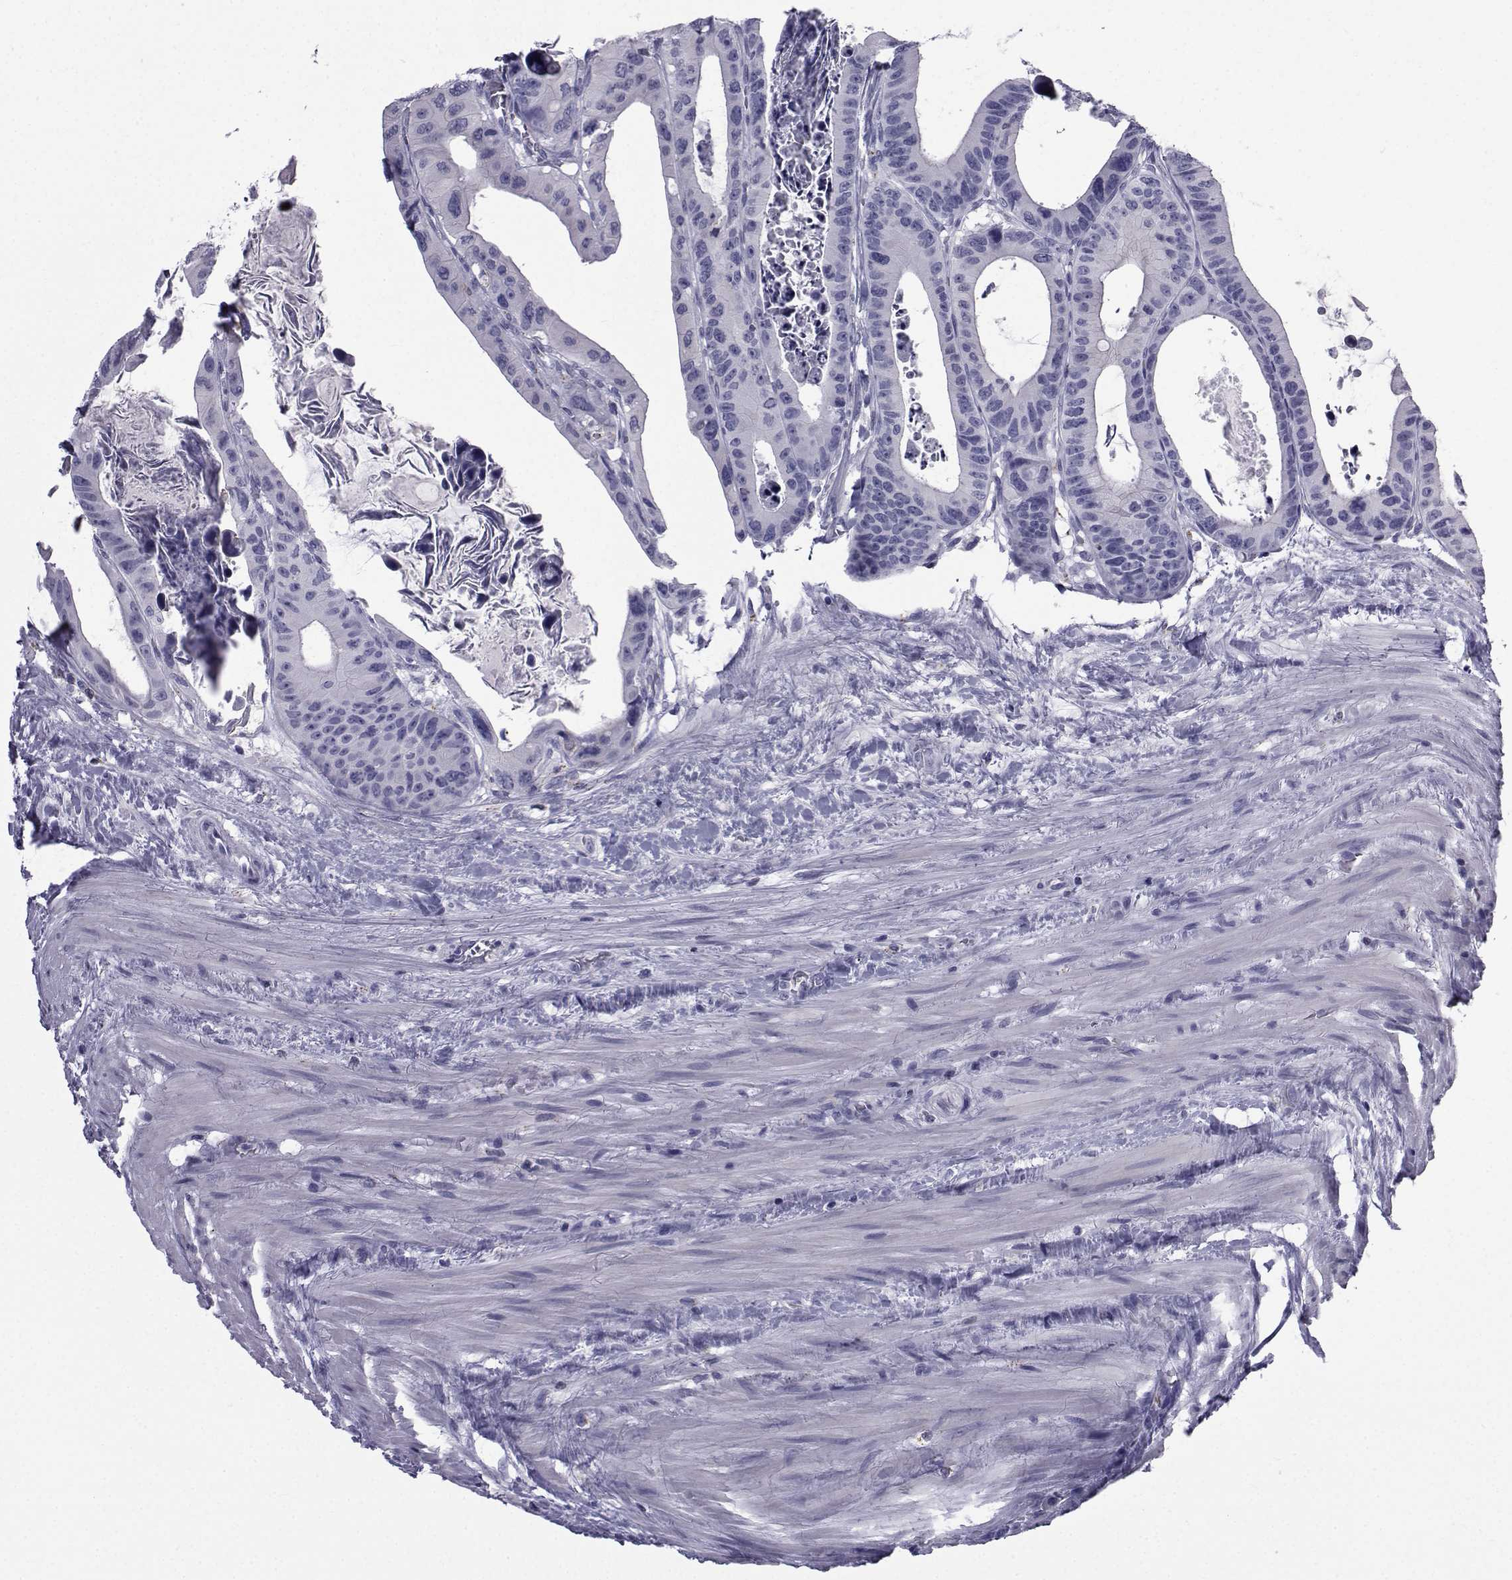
{"staining": {"intensity": "negative", "quantity": "none", "location": "none"}, "tissue": "colorectal cancer", "cell_type": "Tumor cells", "image_type": "cancer", "snomed": [{"axis": "morphology", "description": "Adenocarcinoma, NOS"}, {"axis": "topography", "description": "Rectum"}], "caption": "A high-resolution histopathology image shows IHC staining of colorectal cancer, which exhibits no significant expression in tumor cells.", "gene": "PDE6H", "patient": {"sex": "male", "age": 64}}